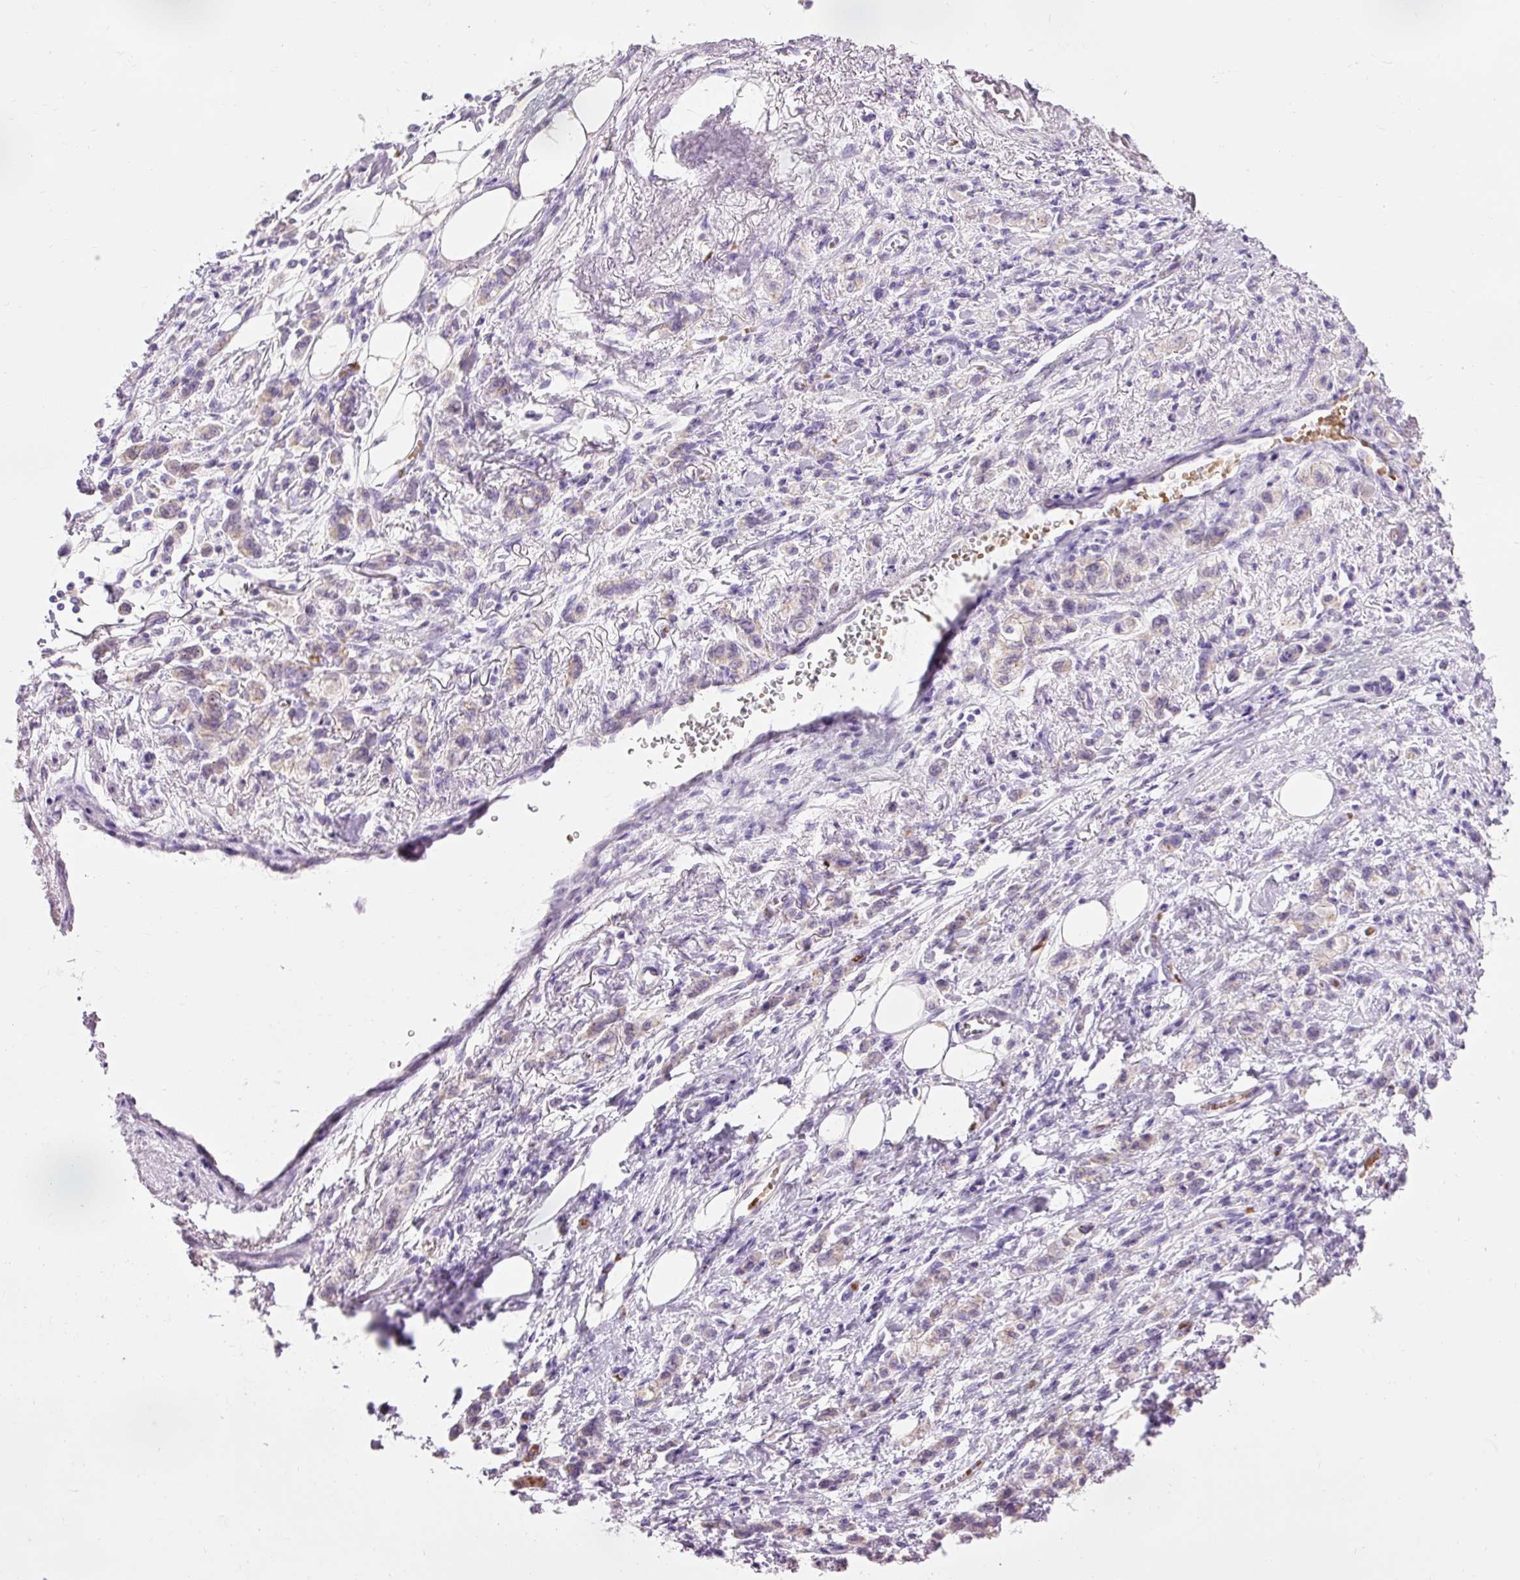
{"staining": {"intensity": "weak", "quantity": "<25%", "location": "cytoplasmic/membranous"}, "tissue": "stomach cancer", "cell_type": "Tumor cells", "image_type": "cancer", "snomed": [{"axis": "morphology", "description": "Adenocarcinoma, NOS"}, {"axis": "topography", "description": "Stomach"}], "caption": "IHC histopathology image of neoplastic tissue: adenocarcinoma (stomach) stained with DAB (3,3'-diaminobenzidine) exhibits no significant protein expression in tumor cells.", "gene": "DHRS11", "patient": {"sex": "male", "age": 77}}